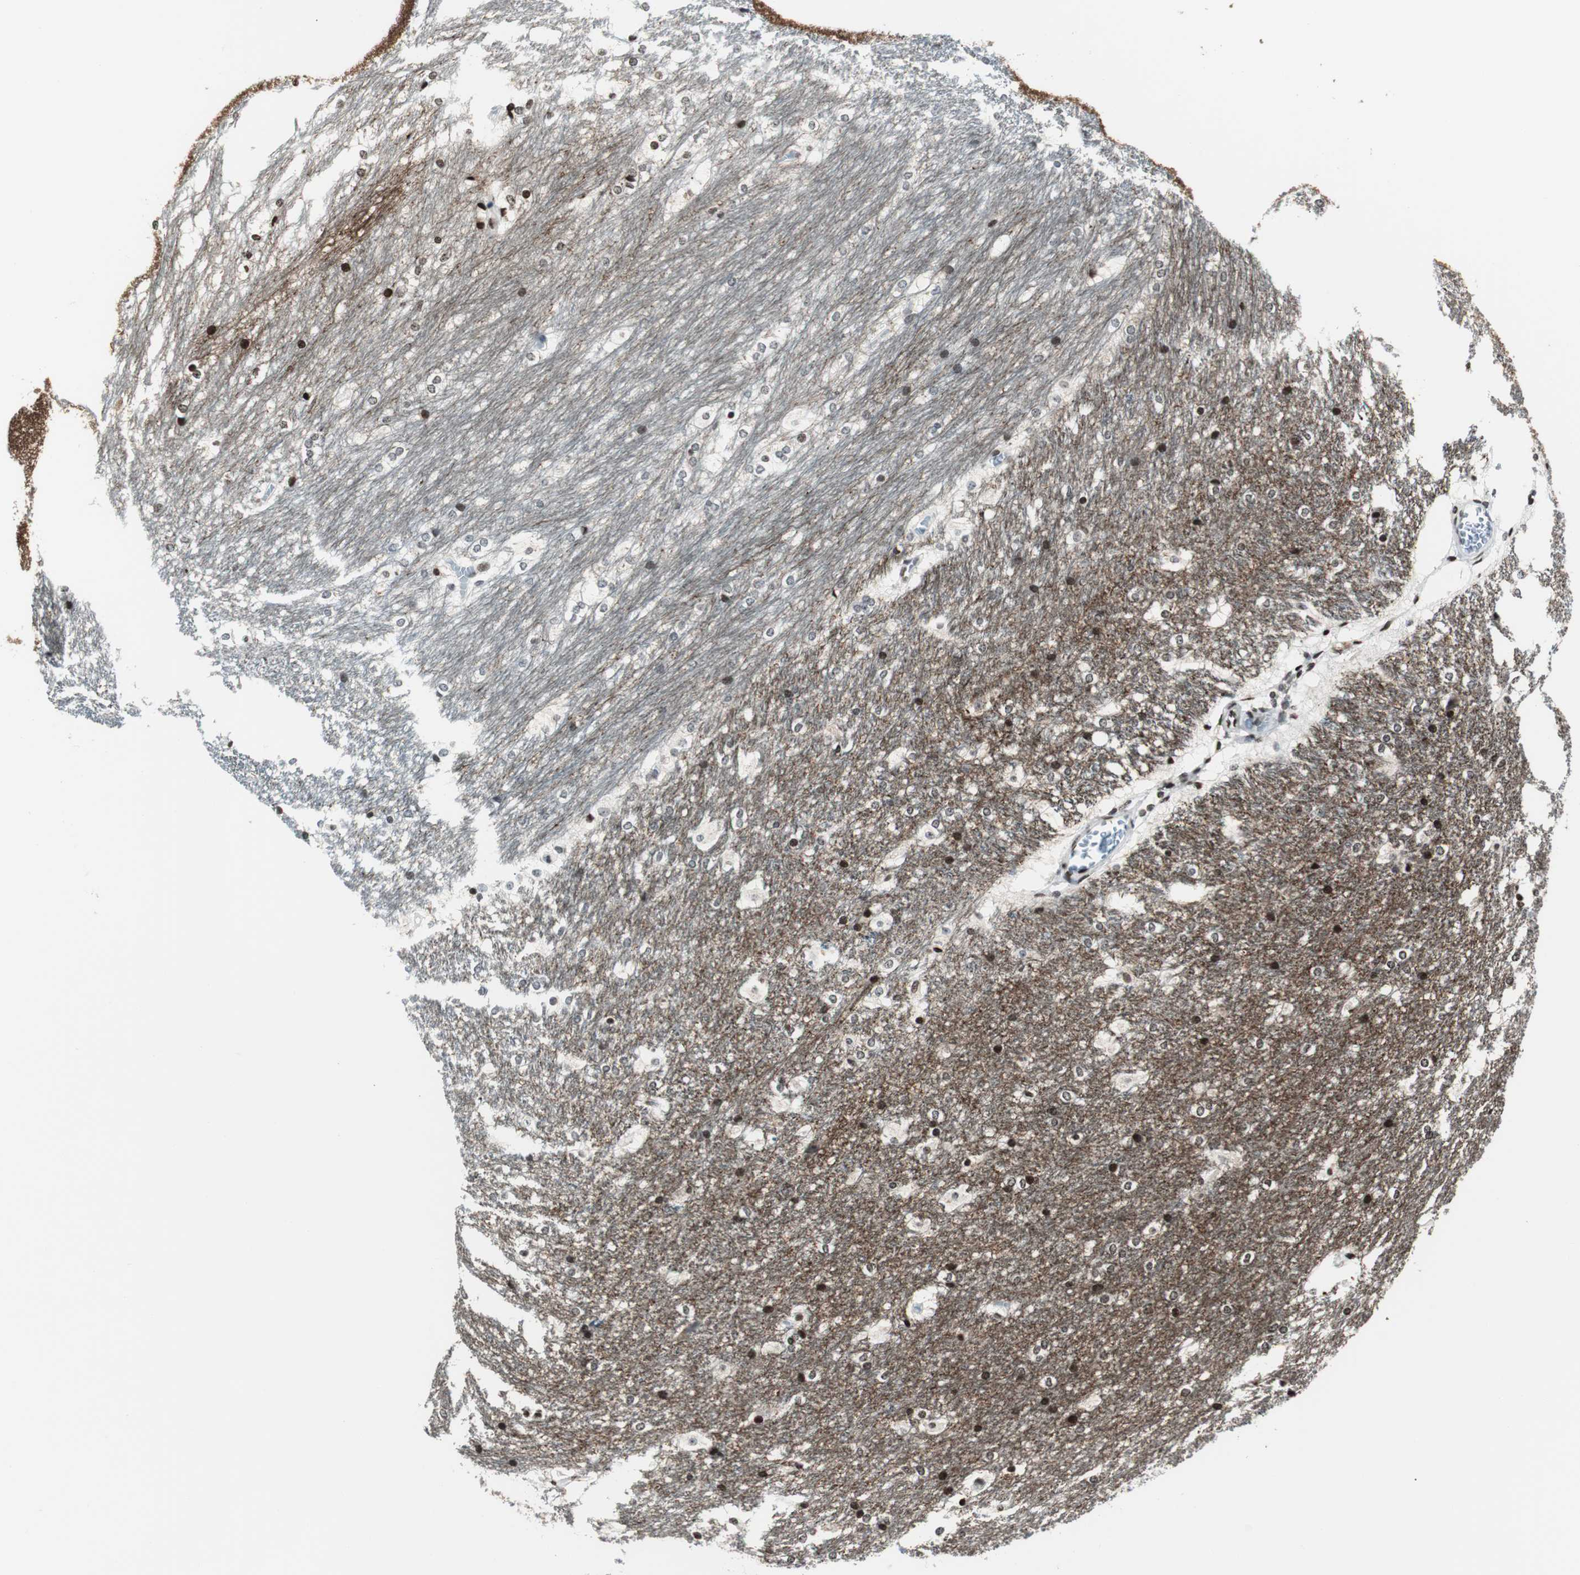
{"staining": {"intensity": "moderate", "quantity": "25%-75%", "location": "cytoplasmic/membranous"}, "tissue": "hippocampus", "cell_type": "Glial cells", "image_type": "normal", "snomed": [{"axis": "morphology", "description": "Normal tissue, NOS"}, {"axis": "topography", "description": "Hippocampus"}], "caption": "This is a histology image of immunohistochemistry staining of unremarkable hippocampus, which shows moderate expression in the cytoplasmic/membranous of glial cells.", "gene": "GAP43", "patient": {"sex": "female", "age": 19}}